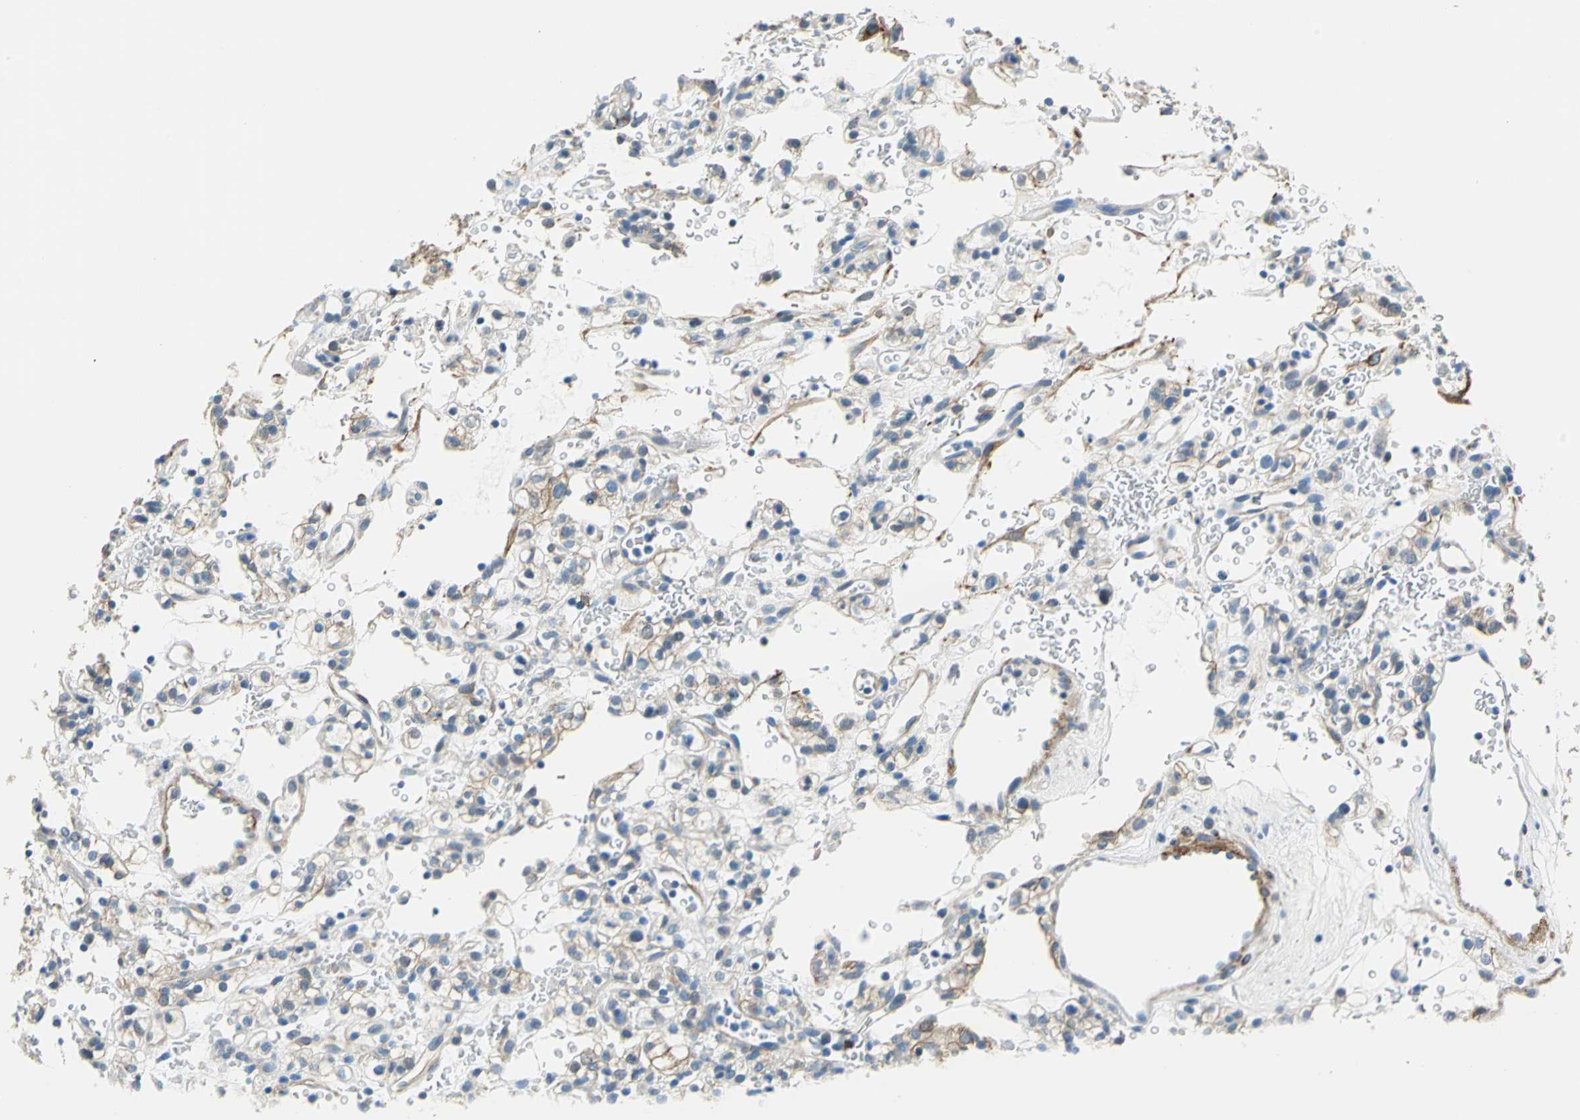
{"staining": {"intensity": "weak", "quantity": "25%-75%", "location": "cytoplasmic/membranous"}, "tissue": "renal cancer", "cell_type": "Tumor cells", "image_type": "cancer", "snomed": [{"axis": "morphology", "description": "Normal tissue, NOS"}, {"axis": "morphology", "description": "Adenocarcinoma, NOS"}, {"axis": "topography", "description": "Kidney"}], "caption": "Protein staining displays weak cytoplasmic/membranous expression in about 25%-75% of tumor cells in adenocarcinoma (renal).", "gene": "AKAP12", "patient": {"sex": "female", "age": 72}}